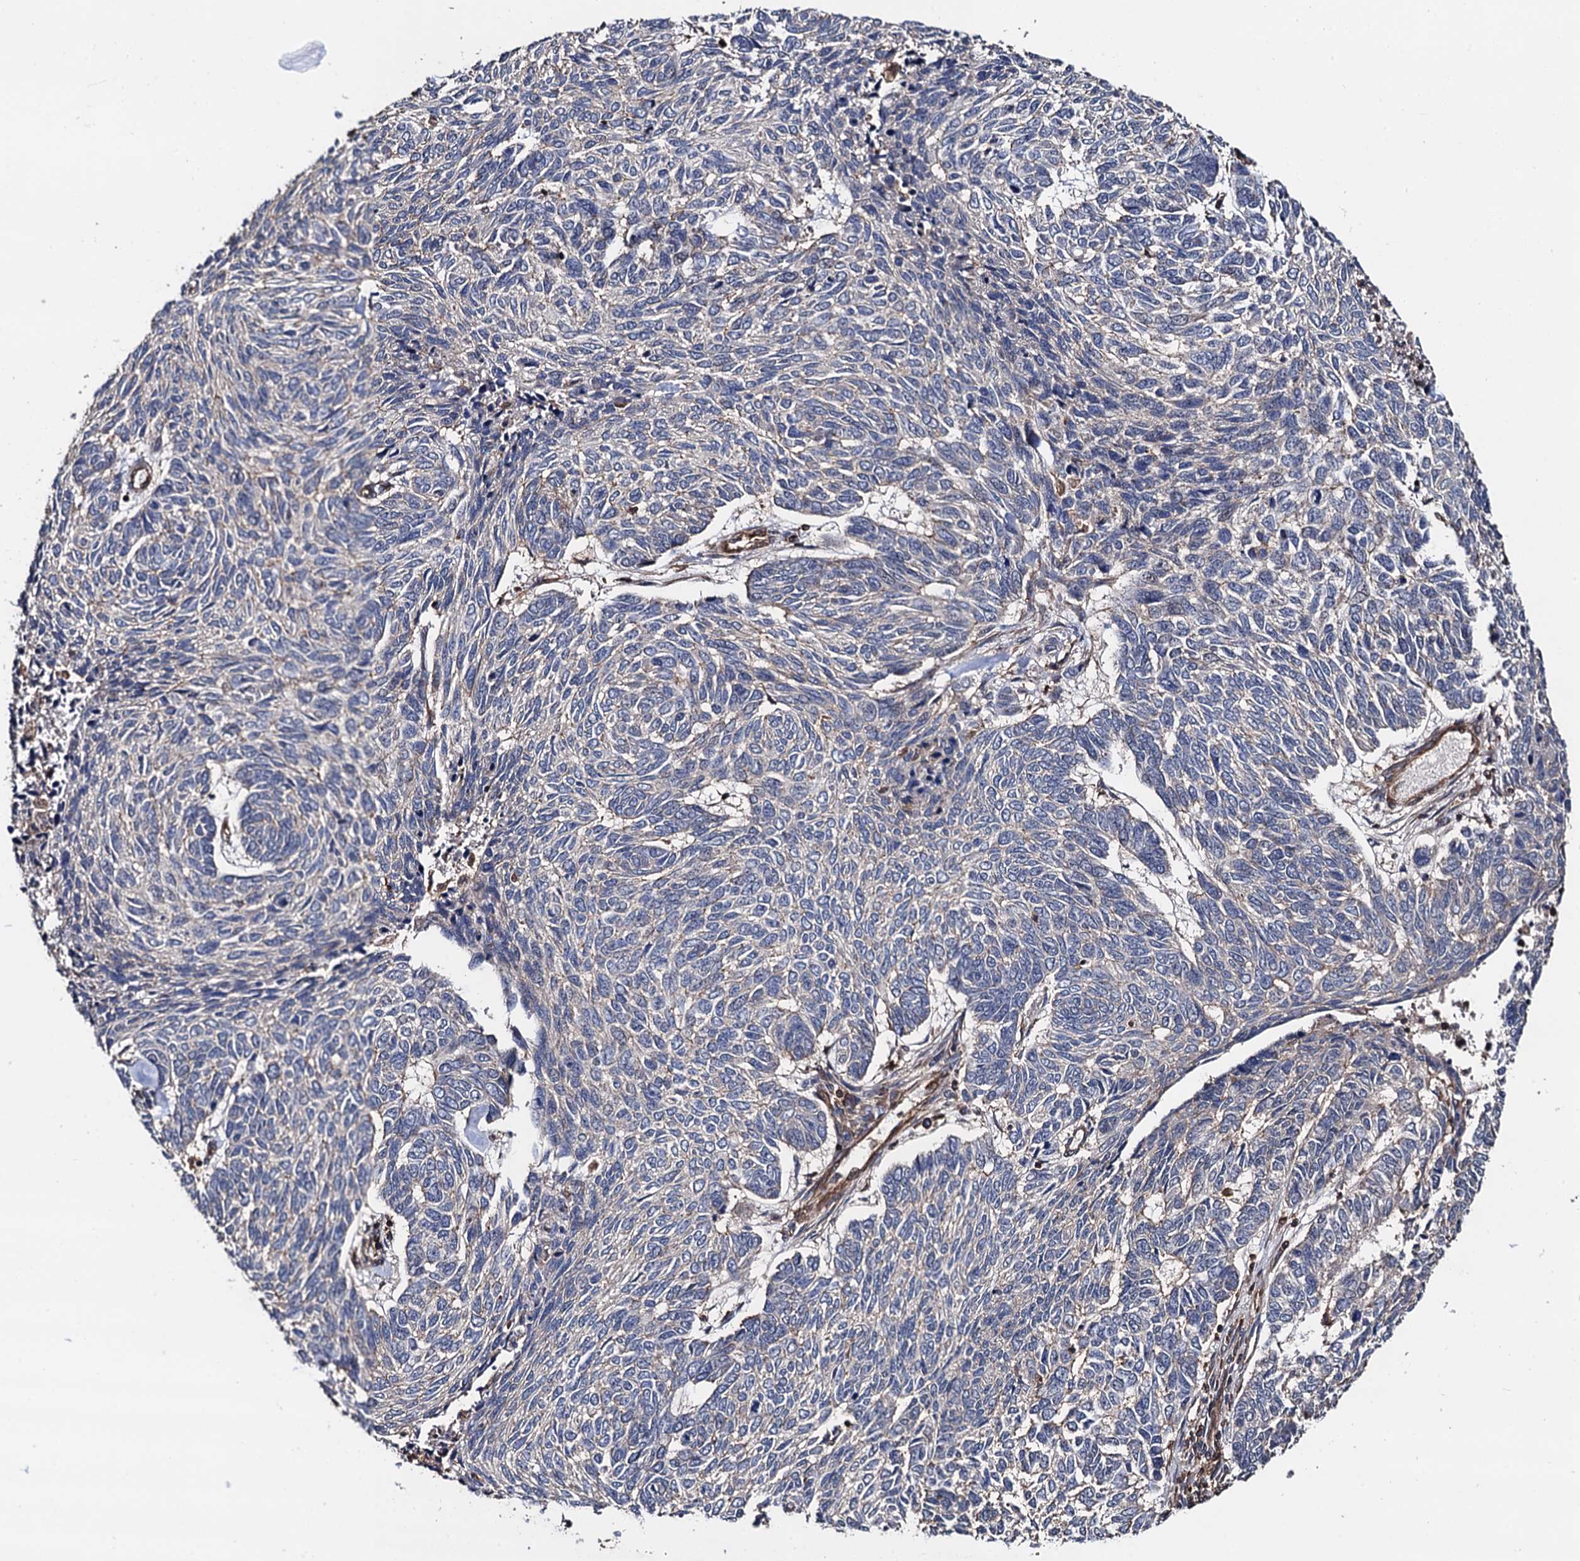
{"staining": {"intensity": "negative", "quantity": "none", "location": "none"}, "tissue": "skin cancer", "cell_type": "Tumor cells", "image_type": "cancer", "snomed": [{"axis": "morphology", "description": "Basal cell carcinoma"}, {"axis": "topography", "description": "Skin"}], "caption": "Photomicrograph shows no protein expression in tumor cells of skin cancer (basal cell carcinoma) tissue.", "gene": "BORA", "patient": {"sex": "female", "age": 65}}